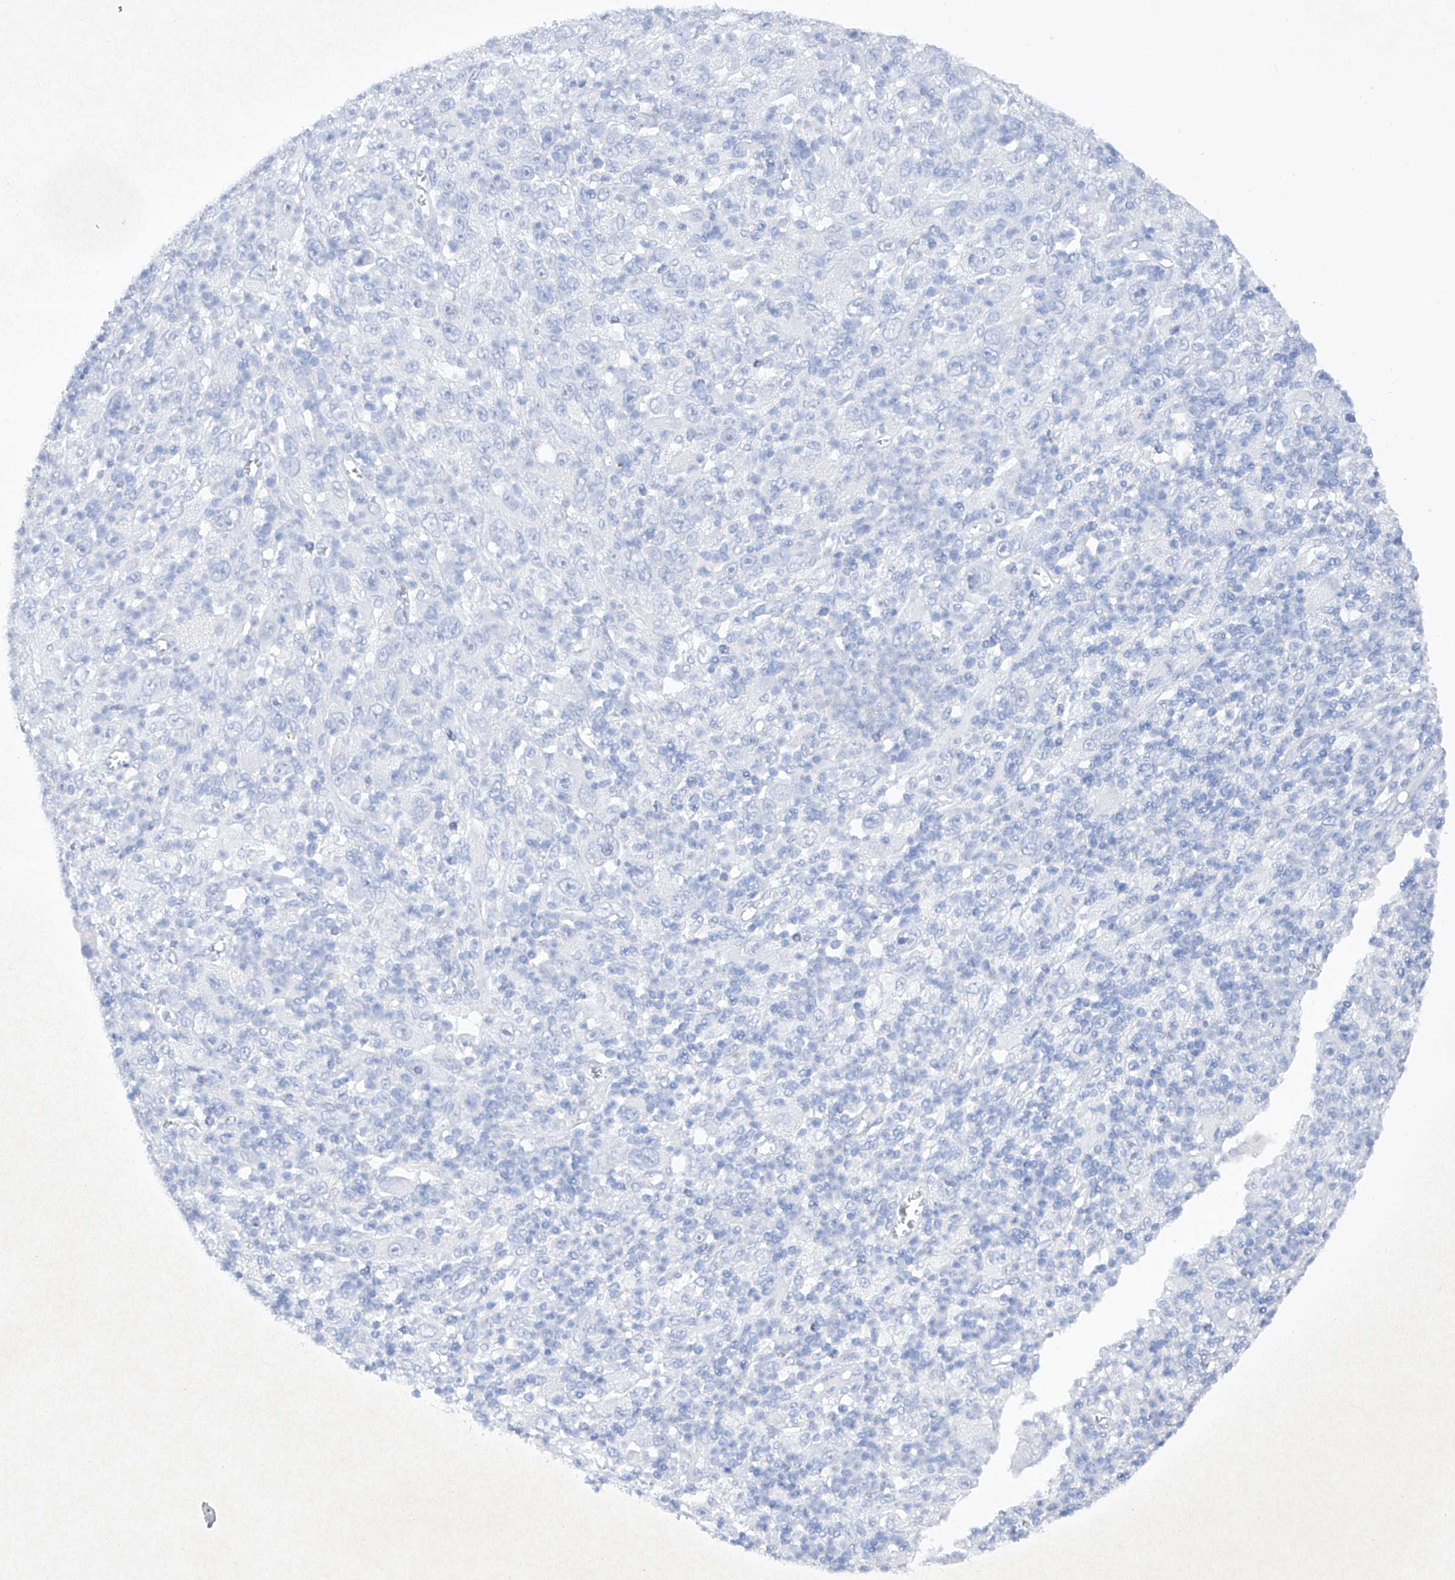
{"staining": {"intensity": "negative", "quantity": "none", "location": "none"}, "tissue": "melanoma", "cell_type": "Tumor cells", "image_type": "cancer", "snomed": [{"axis": "morphology", "description": "Malignant melanoma, Metastatic site"}, {"axis": "topography", "description": "Skin"}], "caption": "Image shows no protein expression in tumor cells of melanoma tissue.", "gene": "BARX2", "patient": {"sex": "female", "age": 56}}